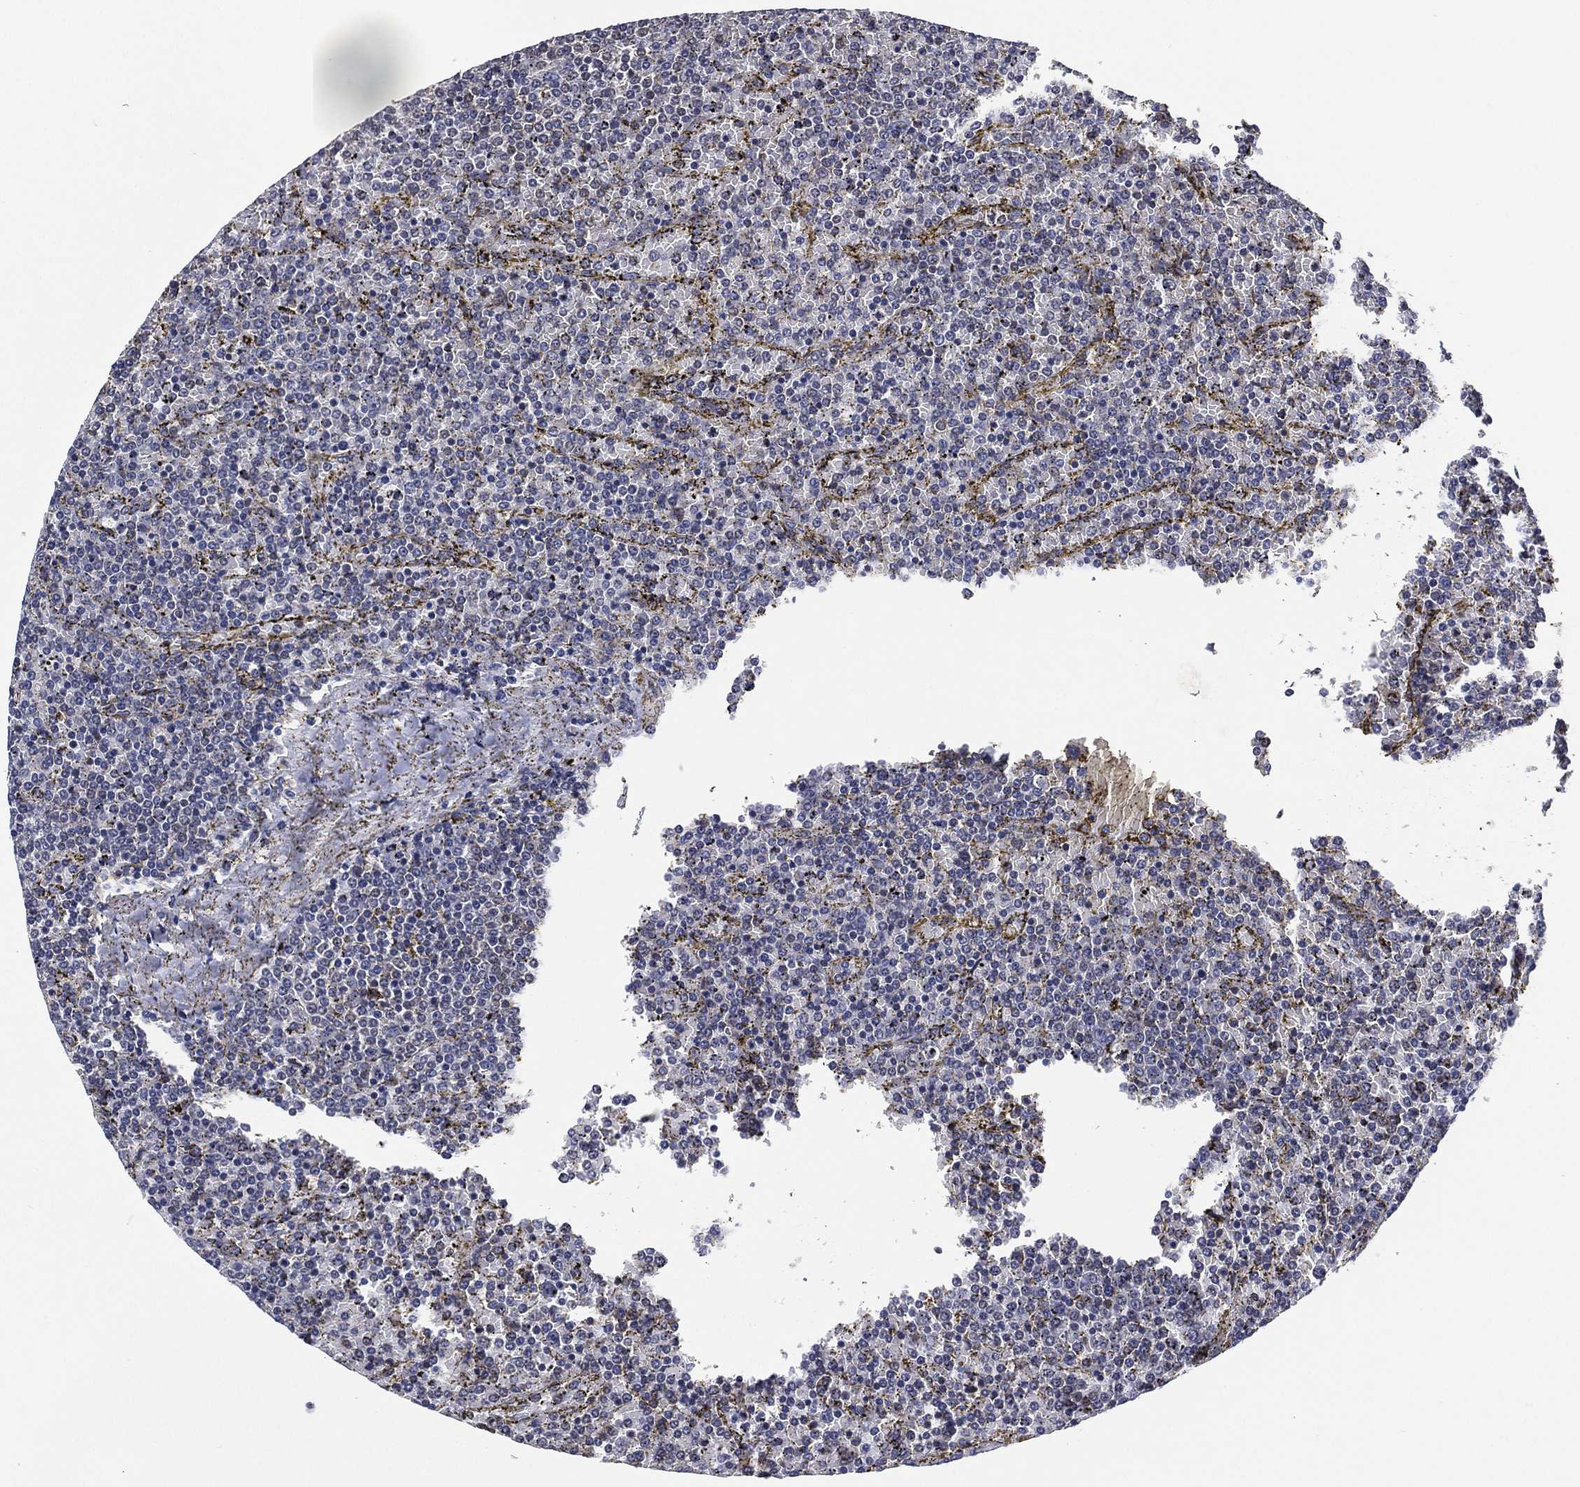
{"staining": {"intensity": "negative", "quantity": "none", "location": "none"}, "tissue": "lymphoma", "cell_type": "Tumor cells", "image_type": "cancer", "snomed": [{"axis": "morphology", "description": "Malignant lymphoma, non-Hodgkin's type, Low grade"}, {"axis": "topography", "description": "Spleen"}], "caption": "Photomicrograph shows no protein expression in tumor cells of lymphoma tissue. Brightfield microscopy of IHC stained with DAB (3,3'-diaminobenzidine) (brown) and hematoxylin (blue), captured at high magnification.", "gene": "SELENOO", "patient": {"sex": "female", "age": 77}}